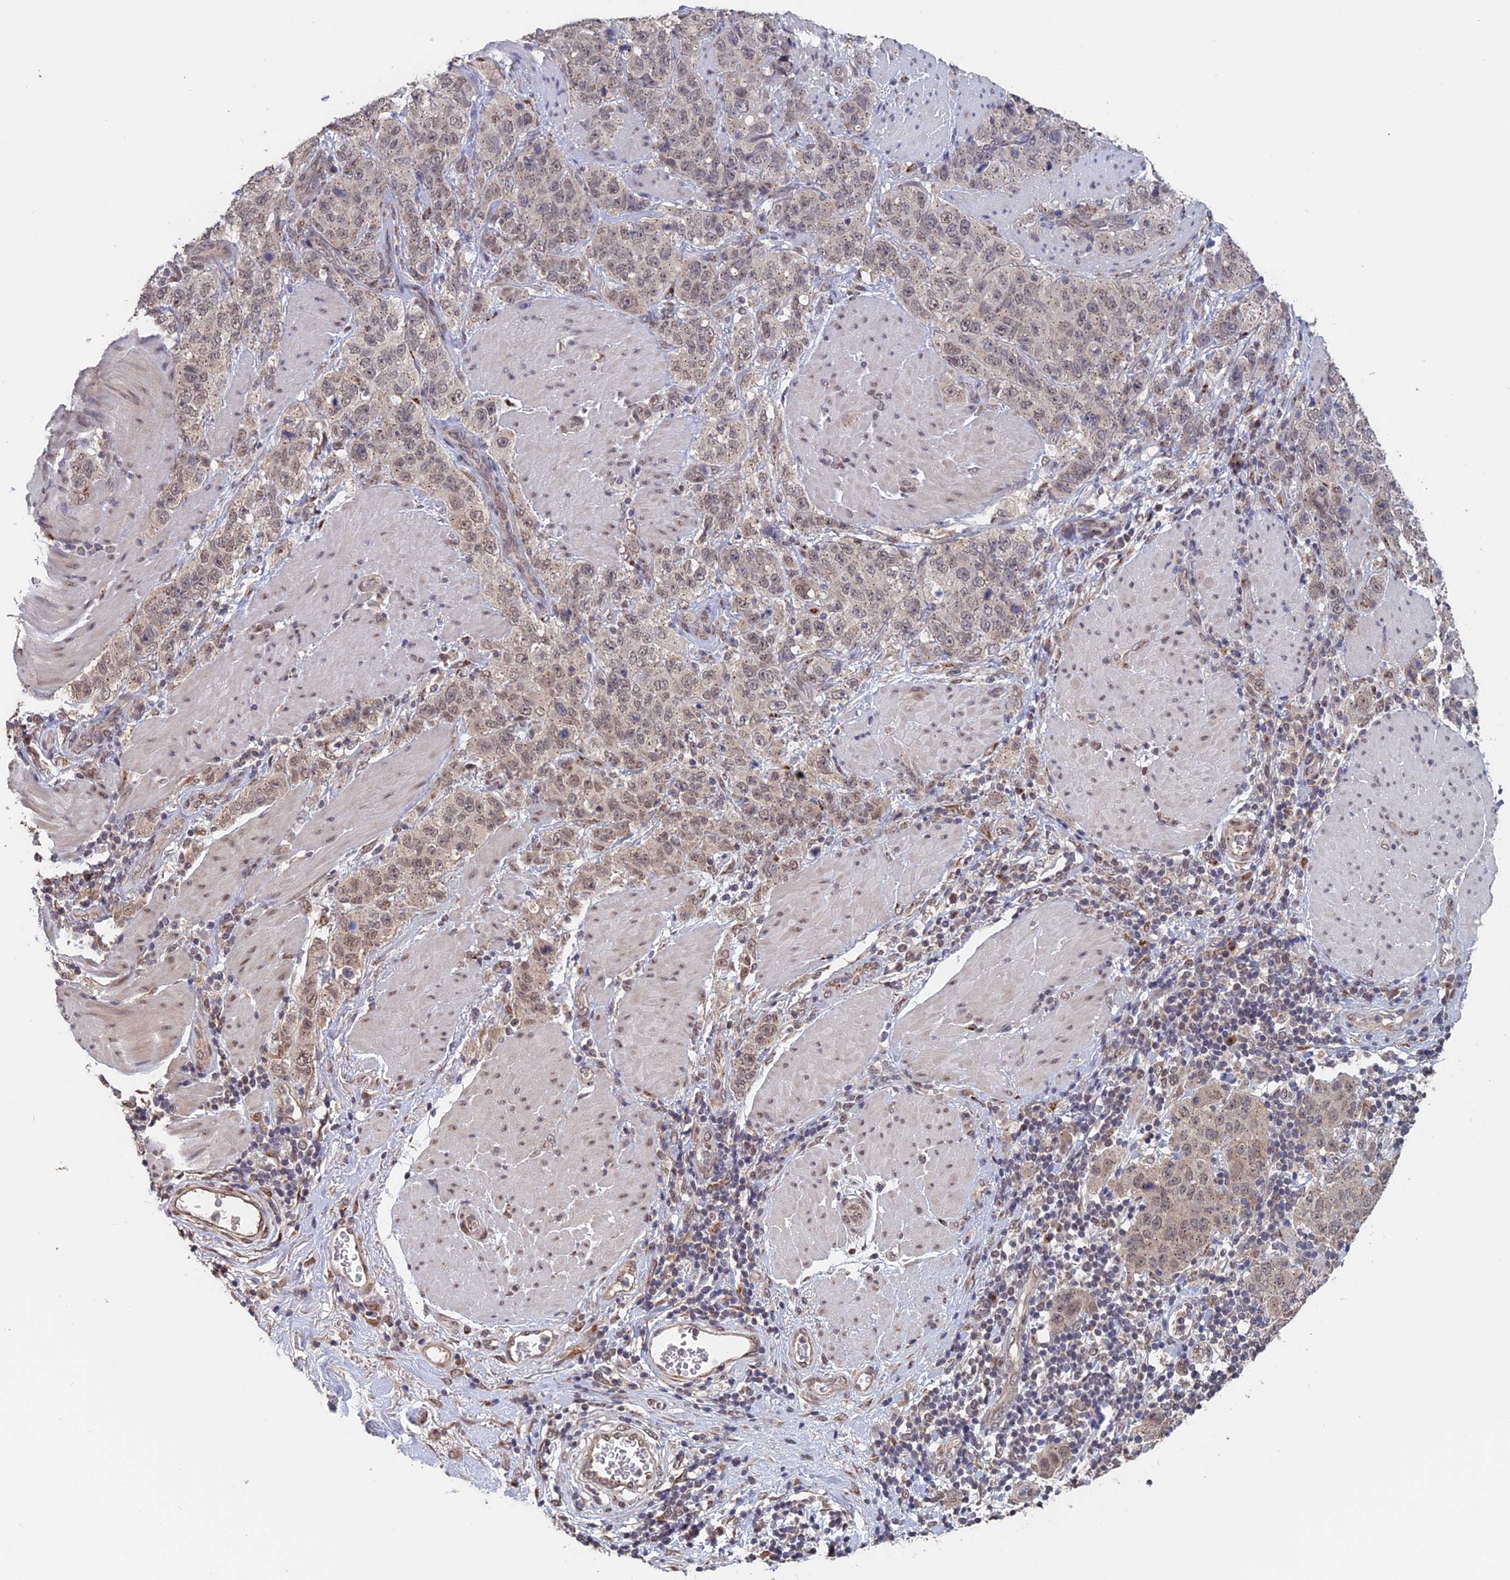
{"staining": {"intensity": "weak", "quantity": ">75%", "location": "cytoplasmic/membranous,nuclear"}, "tissue": "stomach cancer", "cell_type": "Tumor cells", "image_type": "cancer", "snomed": [{"axis": "morphology", "description": "Adenocarcinoma, NOS"}, {"axis": "topography", "description": "Stomach"}], "caption": "A brown stain shows weak cytoplasmic/membranous and nuclear staining of a protein in adenocarcinoma (stomach) tumor cells.", "gene": "PIGQ", "patient": {"sex": "male", "age": 48}}